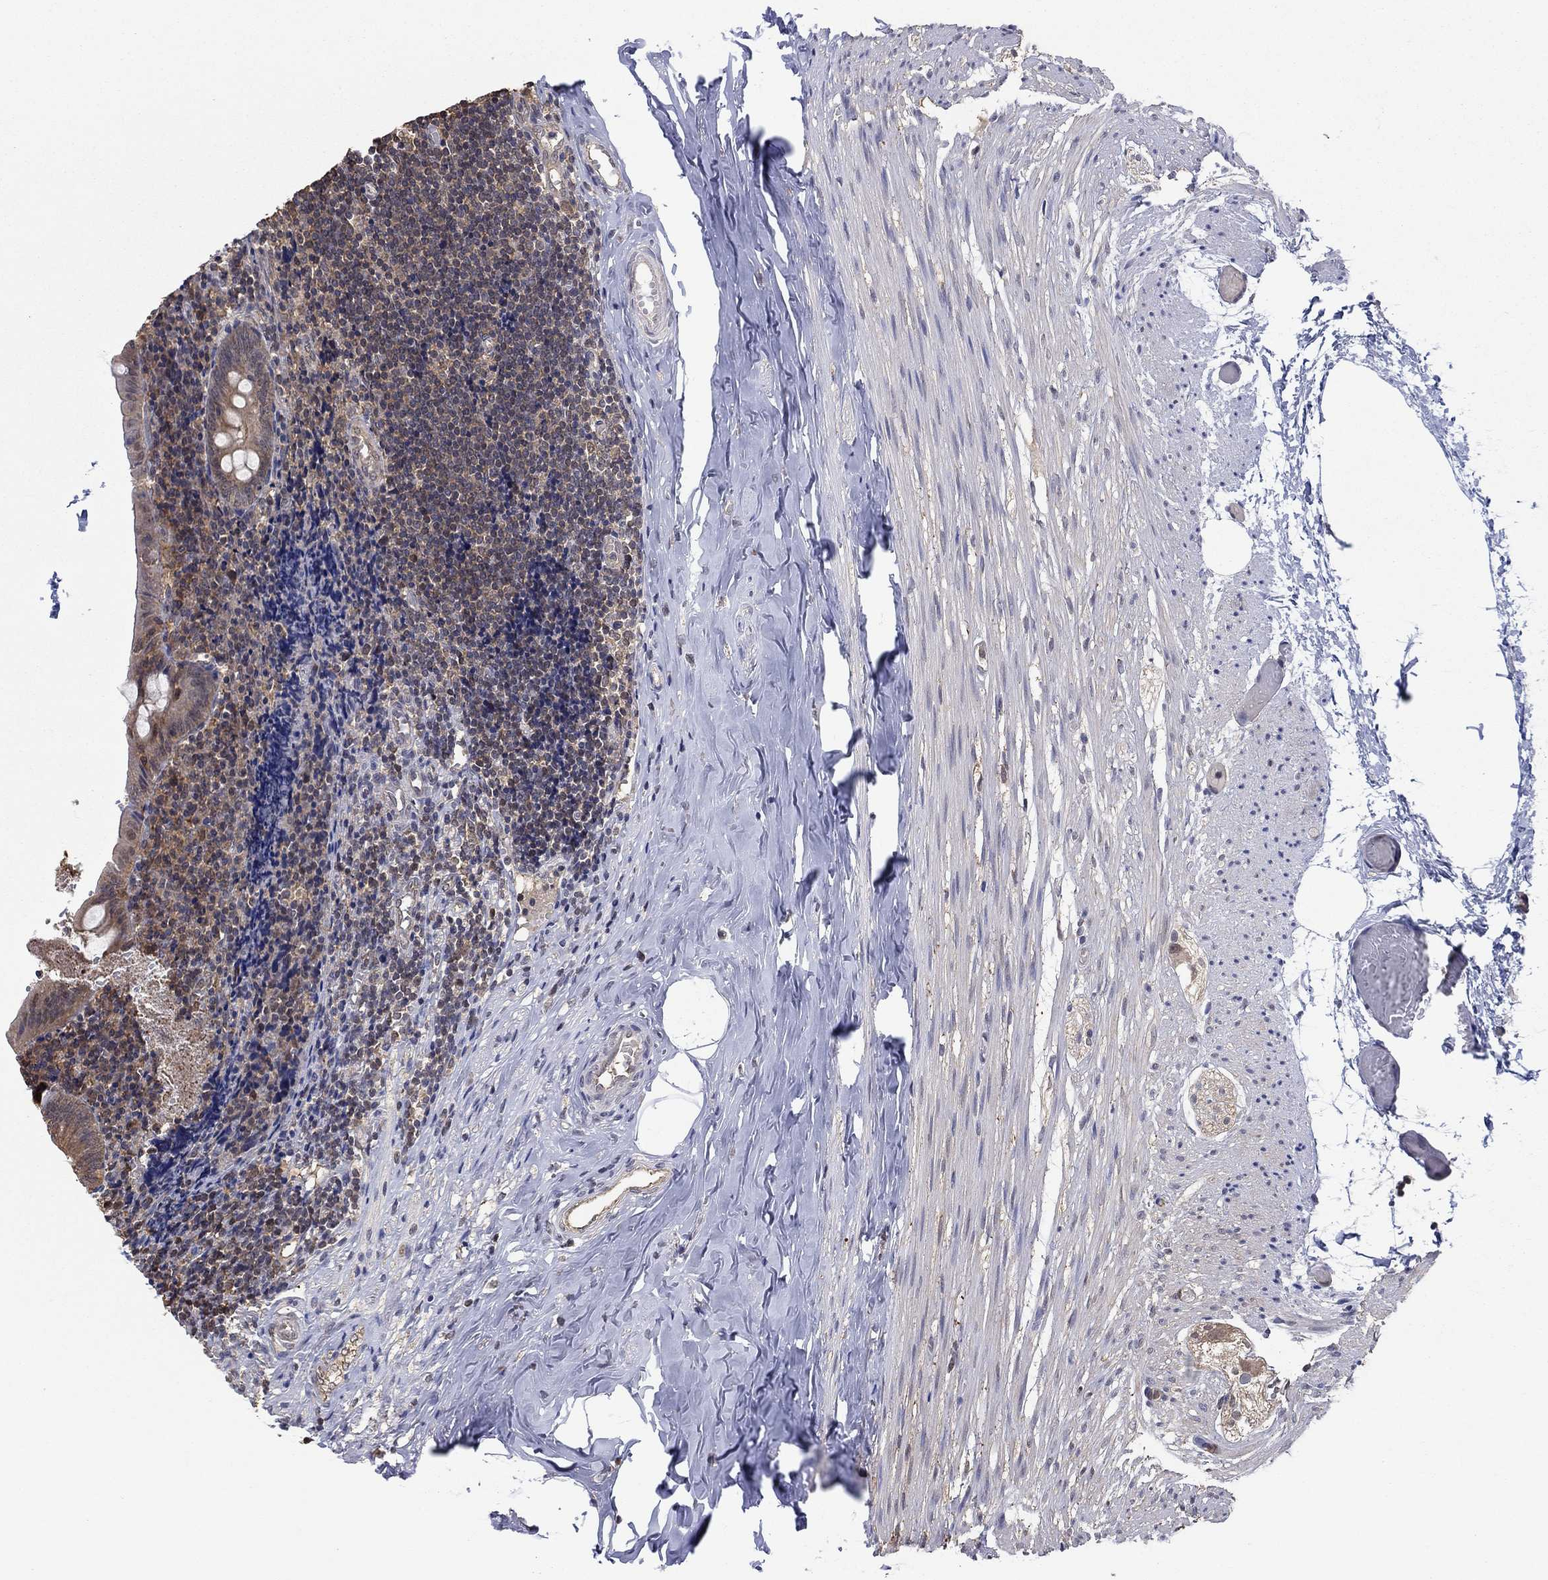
{"staining": {"intensity": "weak", "quantity": ">75%", "location": "cytoplasmic/membranous"}, "tissue": "appendix", "cell_type": "Glandular cells", "image_type": "normal", "snomed": [{"axis": "morphology", "description": "Normal tissue, NOS"}, {"axis": "topography", "description": "Appendix"}], "caption": "Immunohistochemical staining of benign appendix reveals >75% levels of weak cytoplasmic/membranous protein positivity in about >75% of glandular cells. (DAB (3,3'-diaminobenzidine) = brown stain, brightfield microscopy at high magnification).", "gene": "RNF114", "patient": {"sex": "female", "age": 23}}